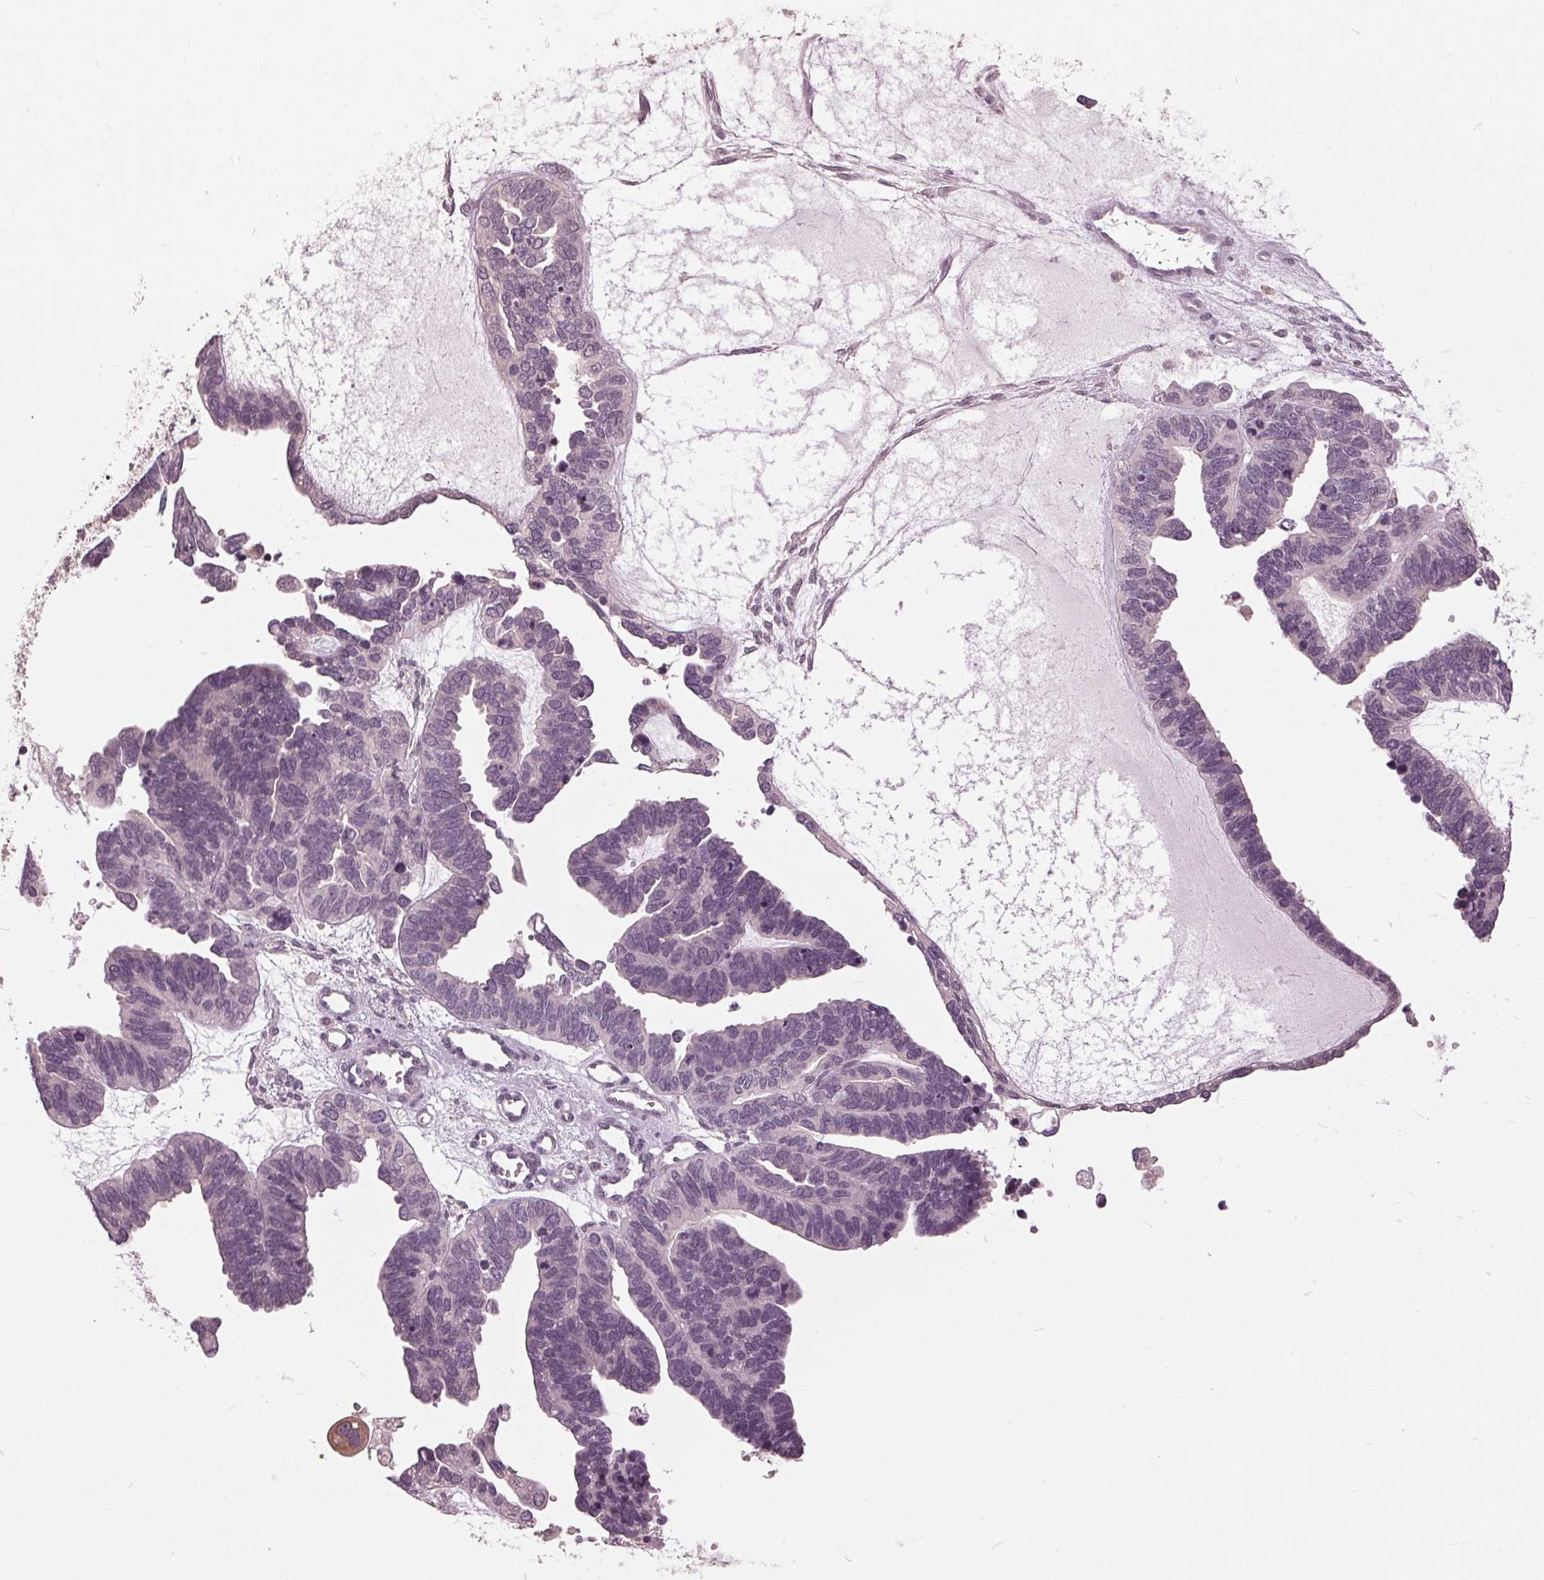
{"staining": {"intensity": "negative", "quantity": "none", "location": "none"}, "tissue": "ovarian cancer", "cell_type": "Tumor cells", "image_type": "cancer", "snomed": [{"axis": "morphology", "description": "Cystadenocarcinoma, serous, NOS"}, {"axis": "topography", "description": "Ovary"}], "caption": "Immunohistochemical staining of ovarian cancer (serous cystadenocarcinoma) displays no significant staining in tumor cells.", "gene": "SIGLEC6", "patient": {"sex": "female", "age": 51}}